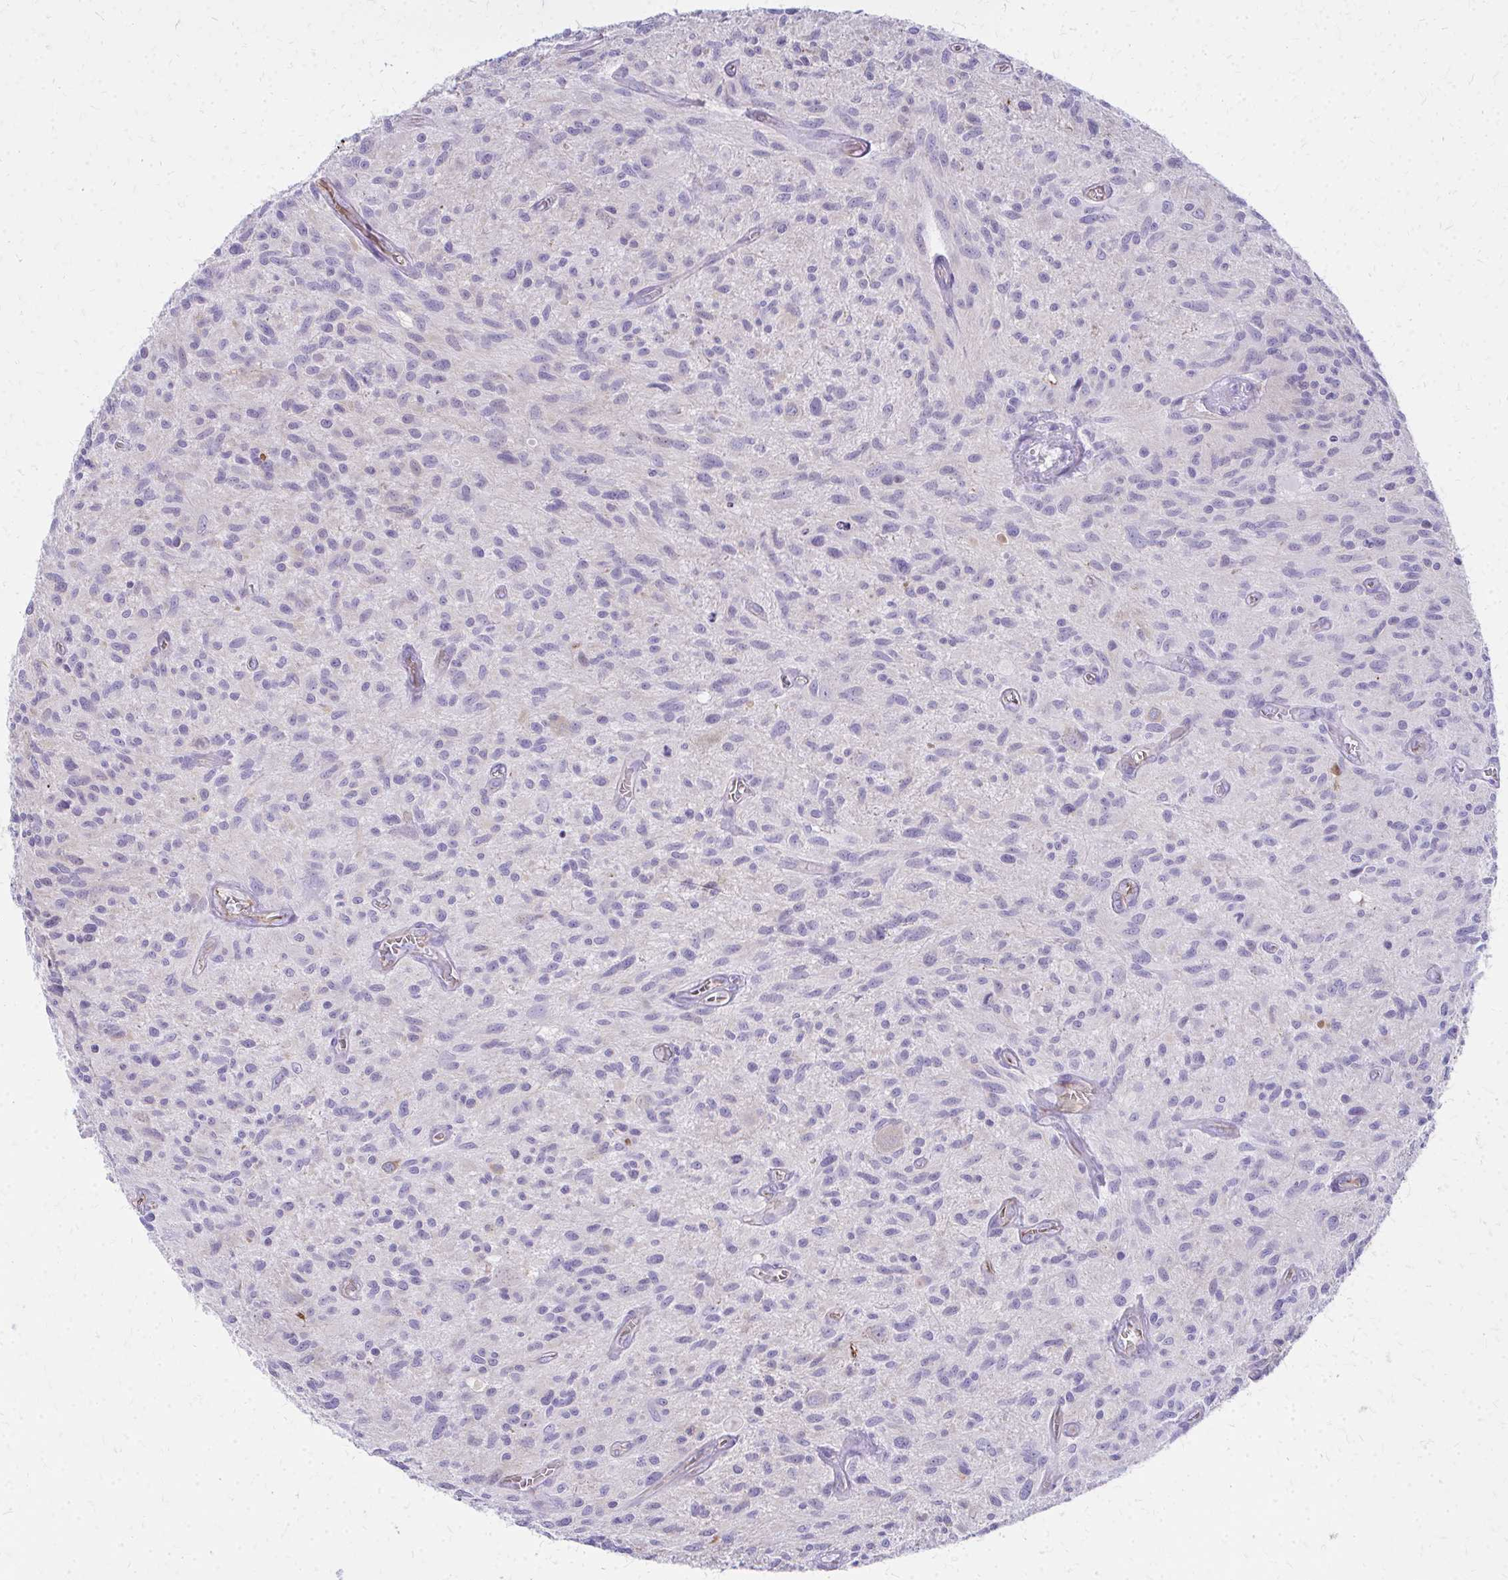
{"staining": {"intensity": "negative", "quantity": "none", "location": "none"}, "tissue": "glioma", "cell_type": "Tumor cells", "image_type": "cancer", "snomed": [{"axis": "morphology", "description": "Glioma, malignant, High grade"}, {"axis": "topography", "description": "Brain"}], "caption": "Tumor cells show no significant positivity in malignant glioma (high-grade).", "gene": "TPSG1", "patient": {"sex": "male", "age": 75}}